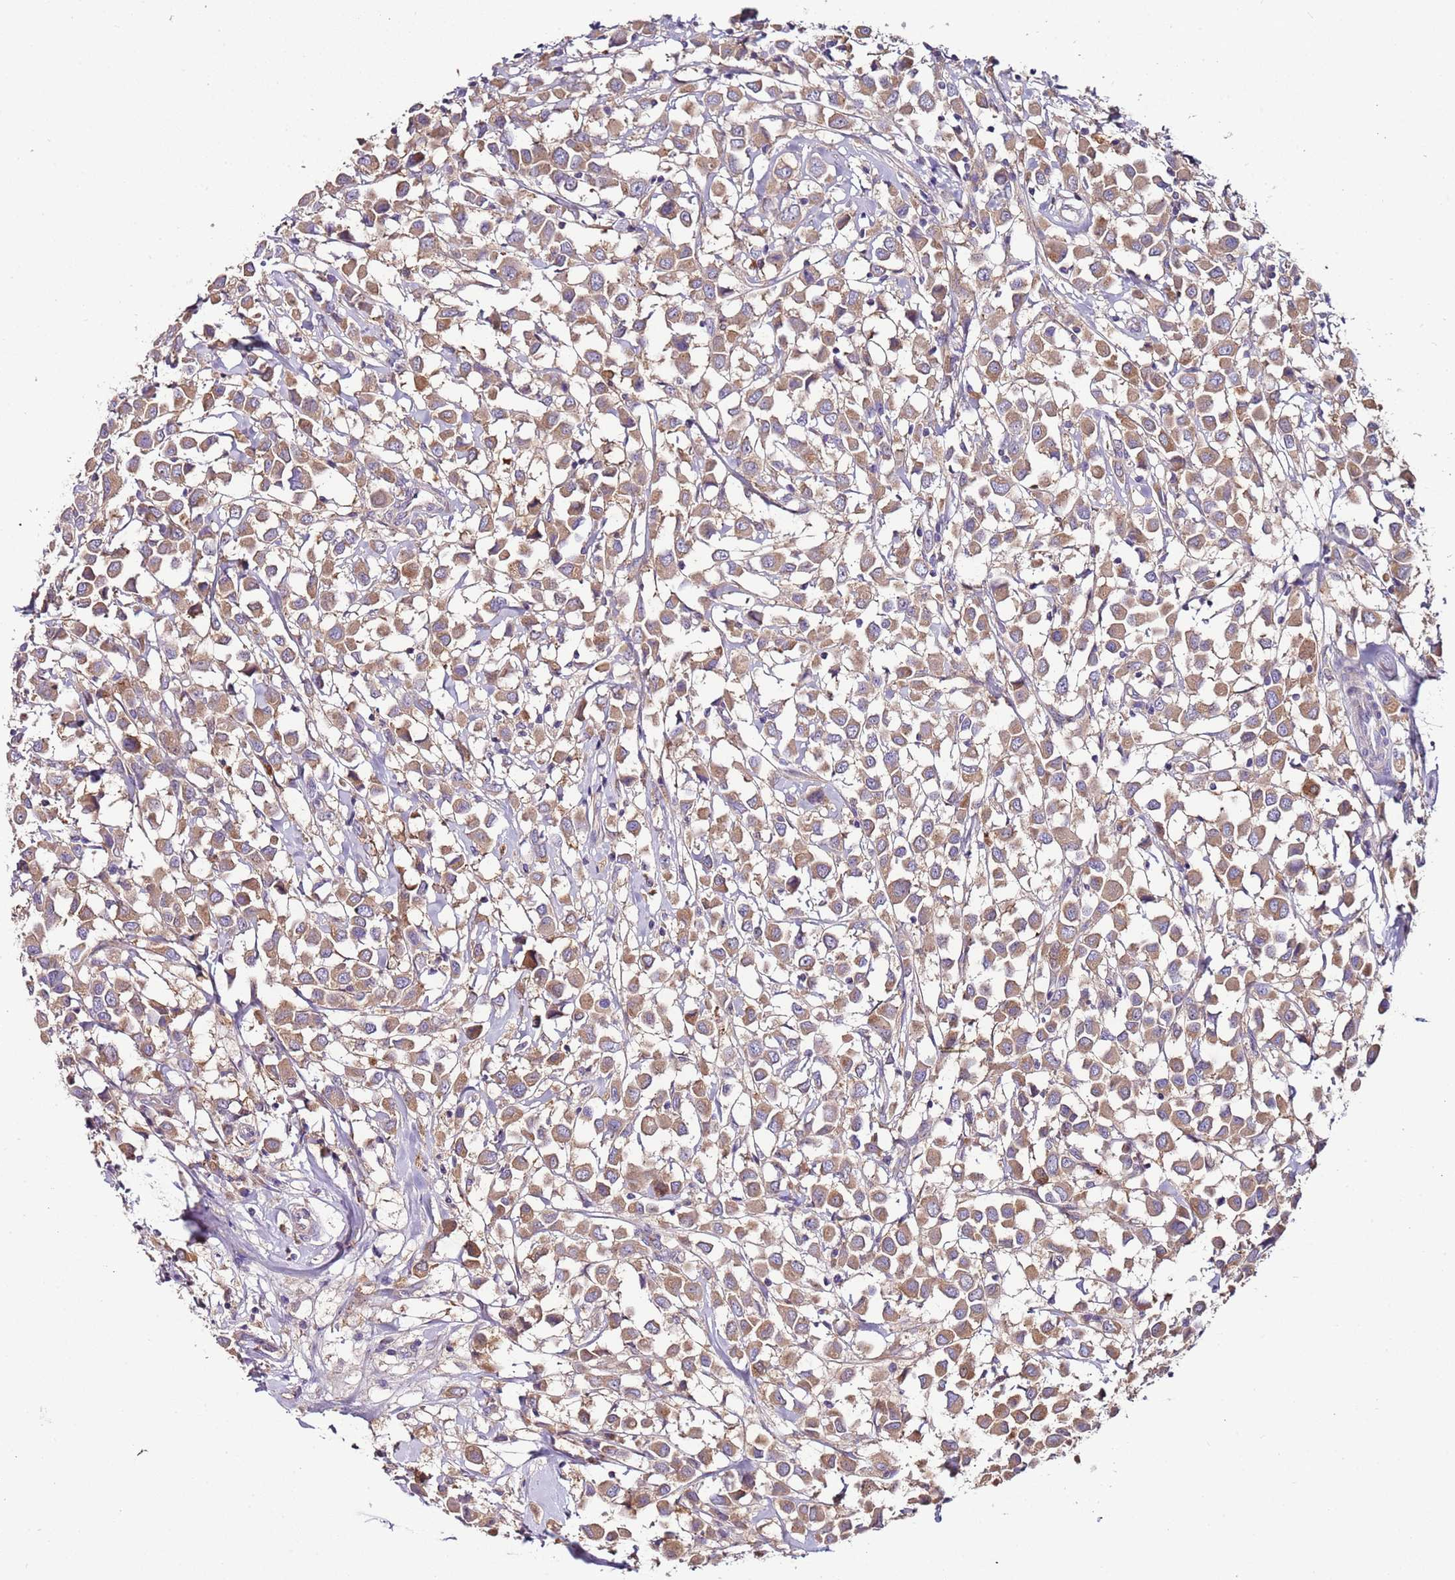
{"staining": {"intensity": "moderate", "quantity": ">75%", "location": "cytoplasmic/membranous"}, "tissue": "breast cancer", "cell_type": "Tumor cells", "image_type": "cancer", "snomed": [{"axis": "morphology", "description": "Duct carcinoma"}, {"axis": "topography", "description": "Breast"}], "caption": "Brown immunohistochemical staining in breast cancer reveals moderate cytoplasmic/membranous staining in about >75% of tumor cells. (DAB IHC with brightfield microscopy, high magnification).", "gene": "FAM20A", "patient": {"sex": "female", "age": 61}}